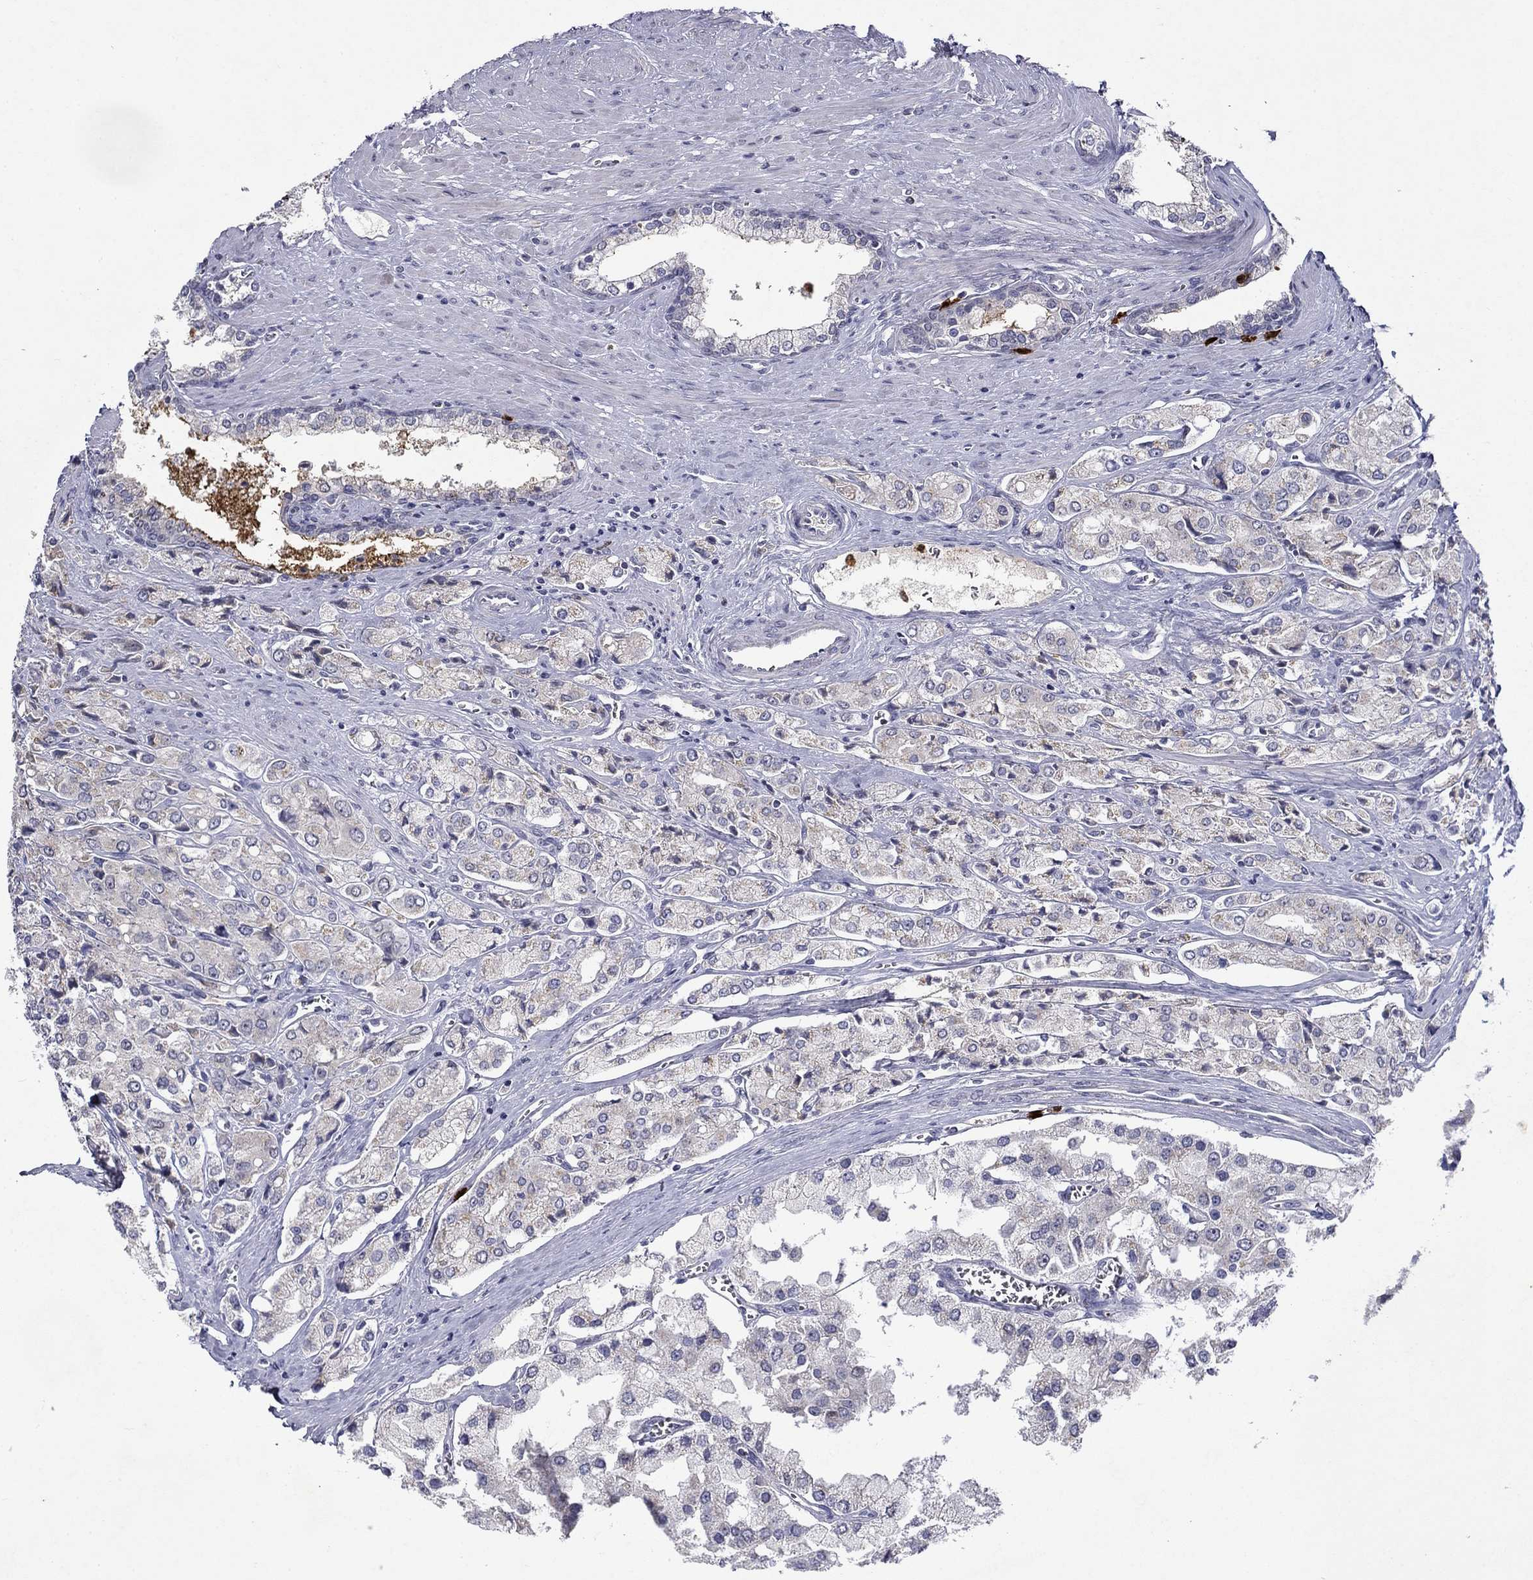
{"staining": {"intensity": "negative", "quantity": "none", "location": "none"}, "tissue": "prostate cancer", "cell_type": "Tumor cells", "image_type": "cancer", "snomed": [{"axis": "morphology", "description": "Adenocarcinoma, NOS"}, {"axis": "topography", "description": "Prostate and seminal vesicle, NOS"}, {"axis": "topography", "description": "Prostate"}], "caption": "Tumor cells show no significant staining in prostate cancer.", "gene": "IRF5", "patient": {"sex": "male", "age": 67}}